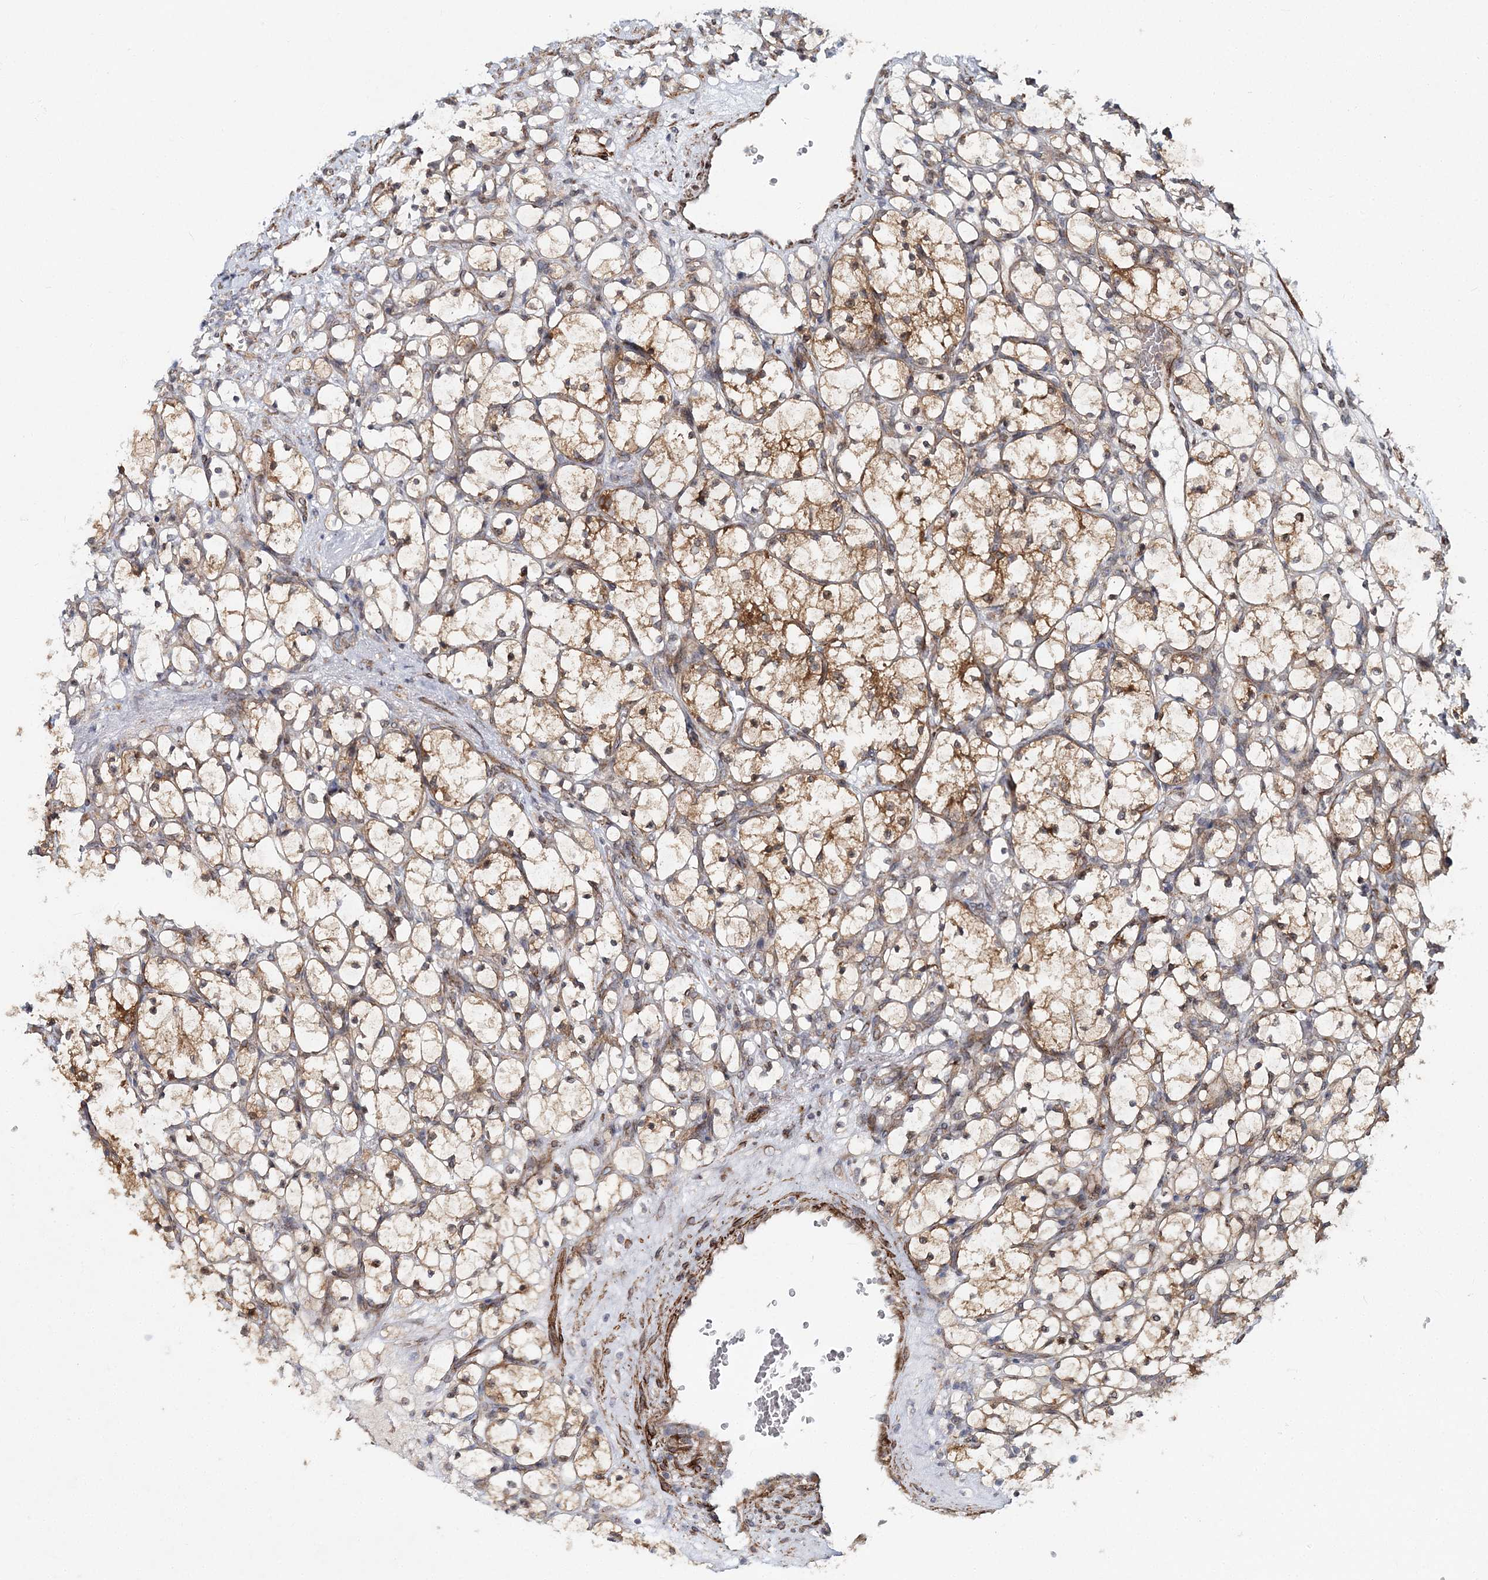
{"staining": {"intensity": "moderate", "quantity": "<25%", "location": "cytoplasmic/membranous"}, "tissue": "renal cancer", "cell_type": "Tumor cells", "image_type": "cancer", "snomed": [{"axis": "morphology", "description": "Adenocarcinoma, NOS"}, {"axis": "topography", "description": "Kidney"}], "caption": "Protein analysis of adenocarcinoma (renal) tissue demonstrates moderate cytoplasmic/membranous expression in about <25% of tumor cells.", "gene": "NBAS", "patient": {"sex": "female", "age": 69}}